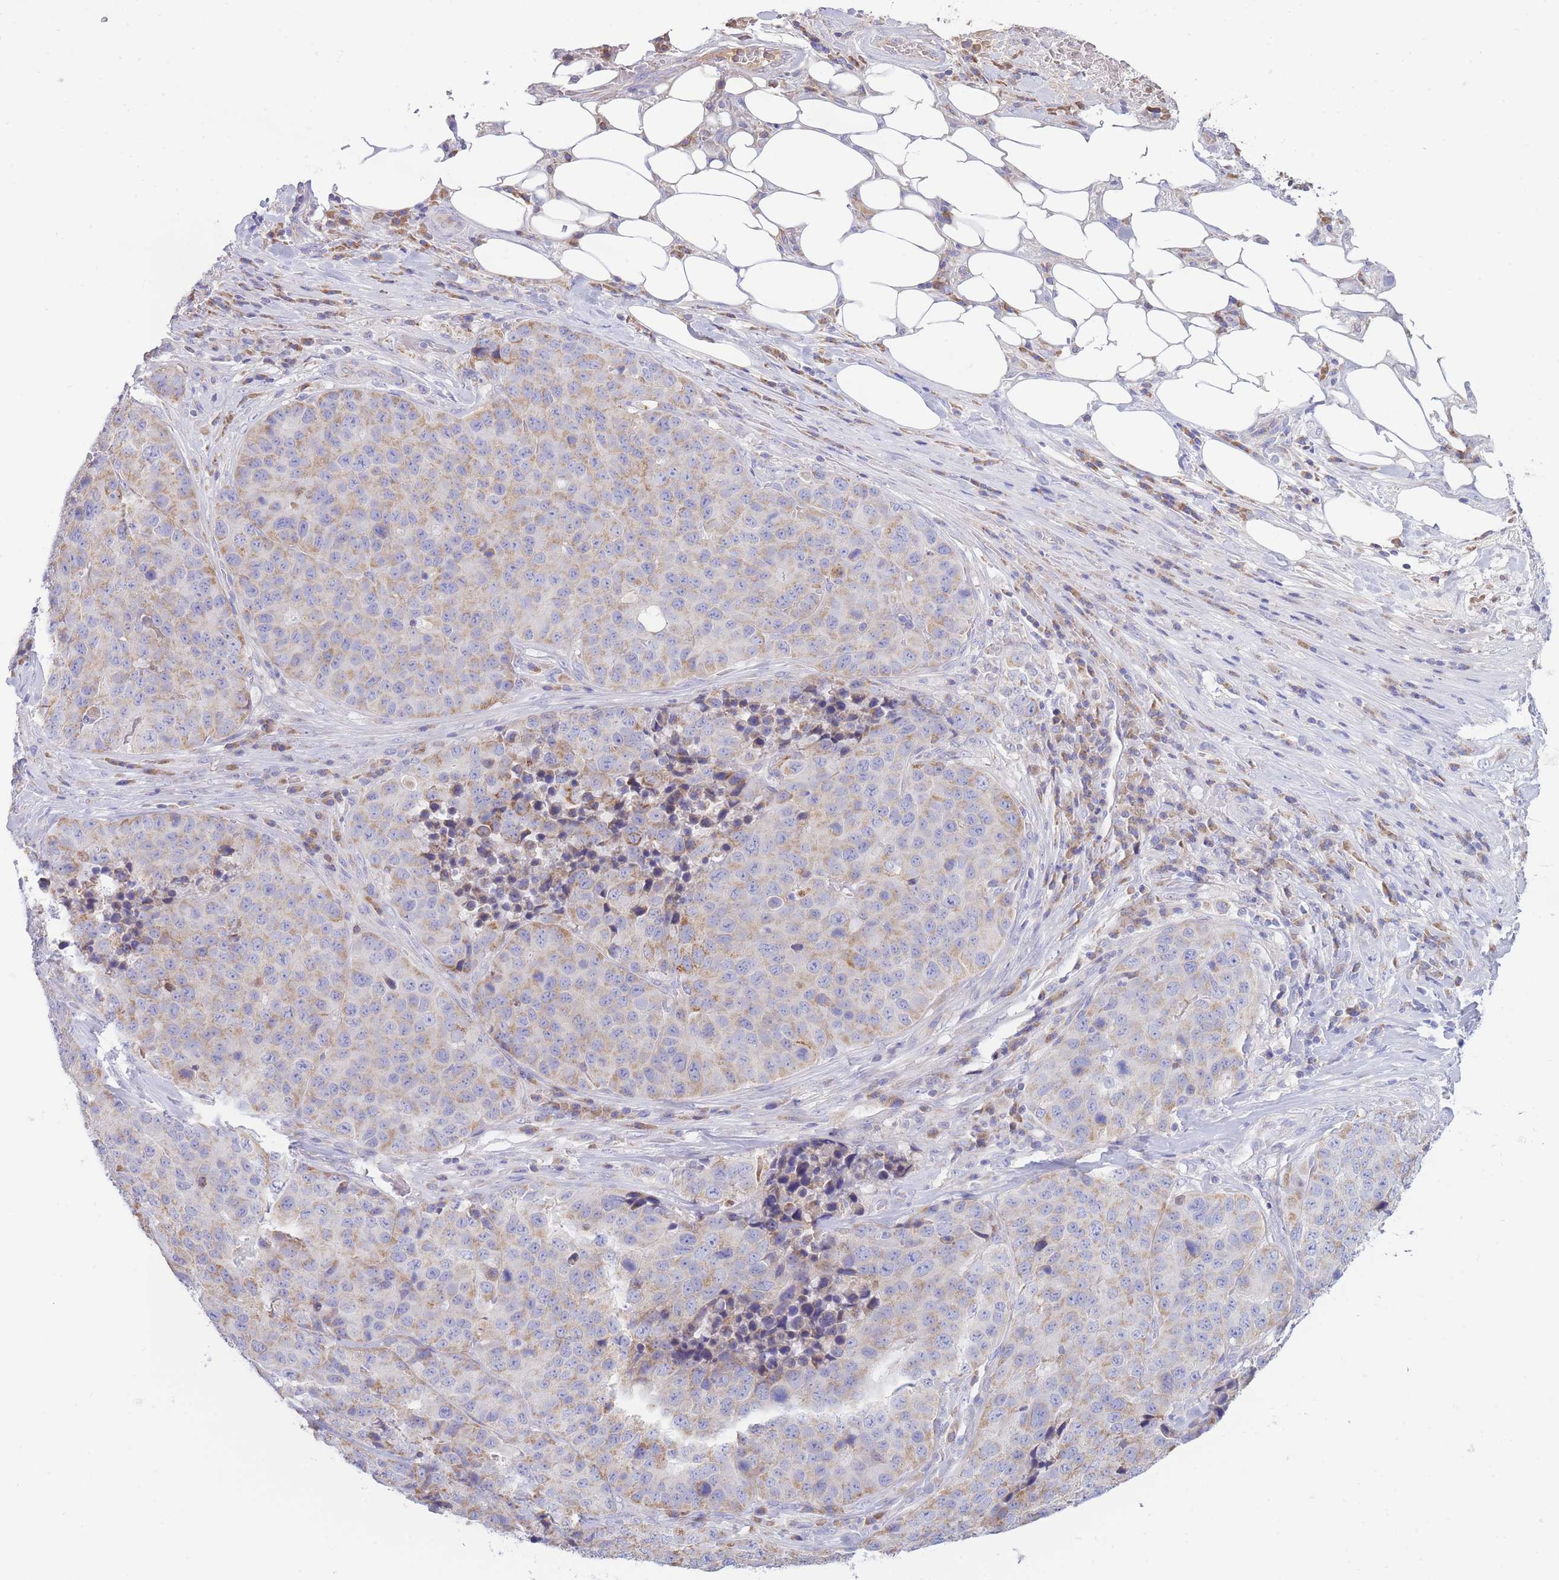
{"staining": {"intensity": "weak", "quantity": ">75%", "location": "cytoplasmic/membranous"}, "tissue": "stomach cancer", "cell_type": "Tumor cells", "image_type": "cancer", "snomed": [{"axis": "morphology", "description": "Adenocarcinoma, NOS"}, {"axis": "topography", "description": "Stomach"}], "caption": "A histopathology image of stomach cancer stained for a protein shows weak cytoplasmic/membranous brown staining in tumor cells.", "gene": "NANP", "patient": {"sex": "male", "age": 71}}